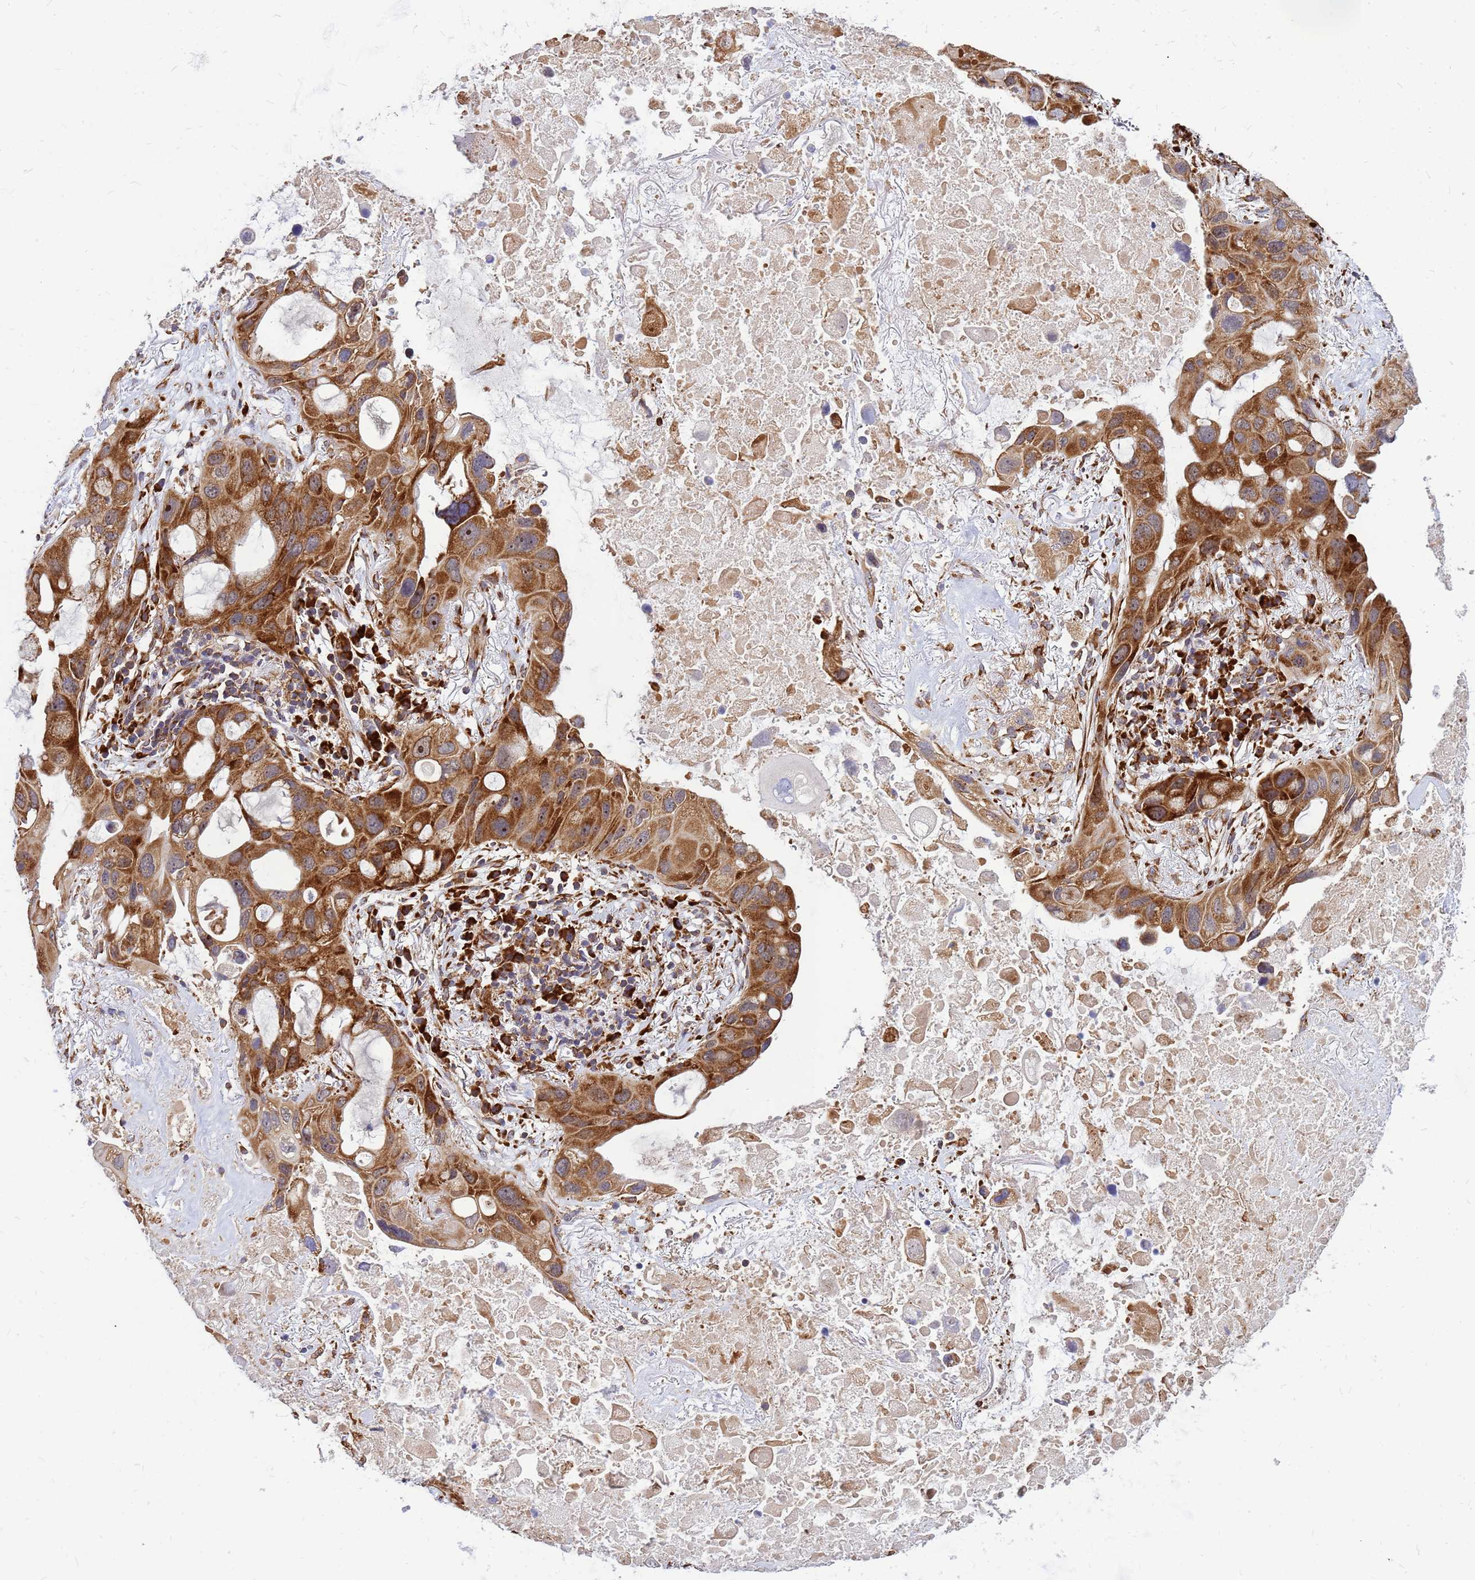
{"staining": {"intensity": "moderate", "quantity": ">75%", "location": "cytoplasmic/membranous"}, "tissue": "lung cancer", "cell_type": "Tumor cells", "image_type": "cancer", "snomed": [{"axis": "morphology", "description": "Squamous cell carcinoma, NOS"}, {"axis": "topography", "description": "Lung"}], "caption": "Protein staining shows moderate cytoplasmic/membranous expression in approximately >75% of tumor cells in squamous cell carcinoma (lung). The staining was performed using DAB (3,3'-diaminobenzidine), with brown indicating positive protein expression. Nuclei are stained blue with hematoxylin.", "gene": "RPL8", "patient": {"sex": "female", "age": 73}}